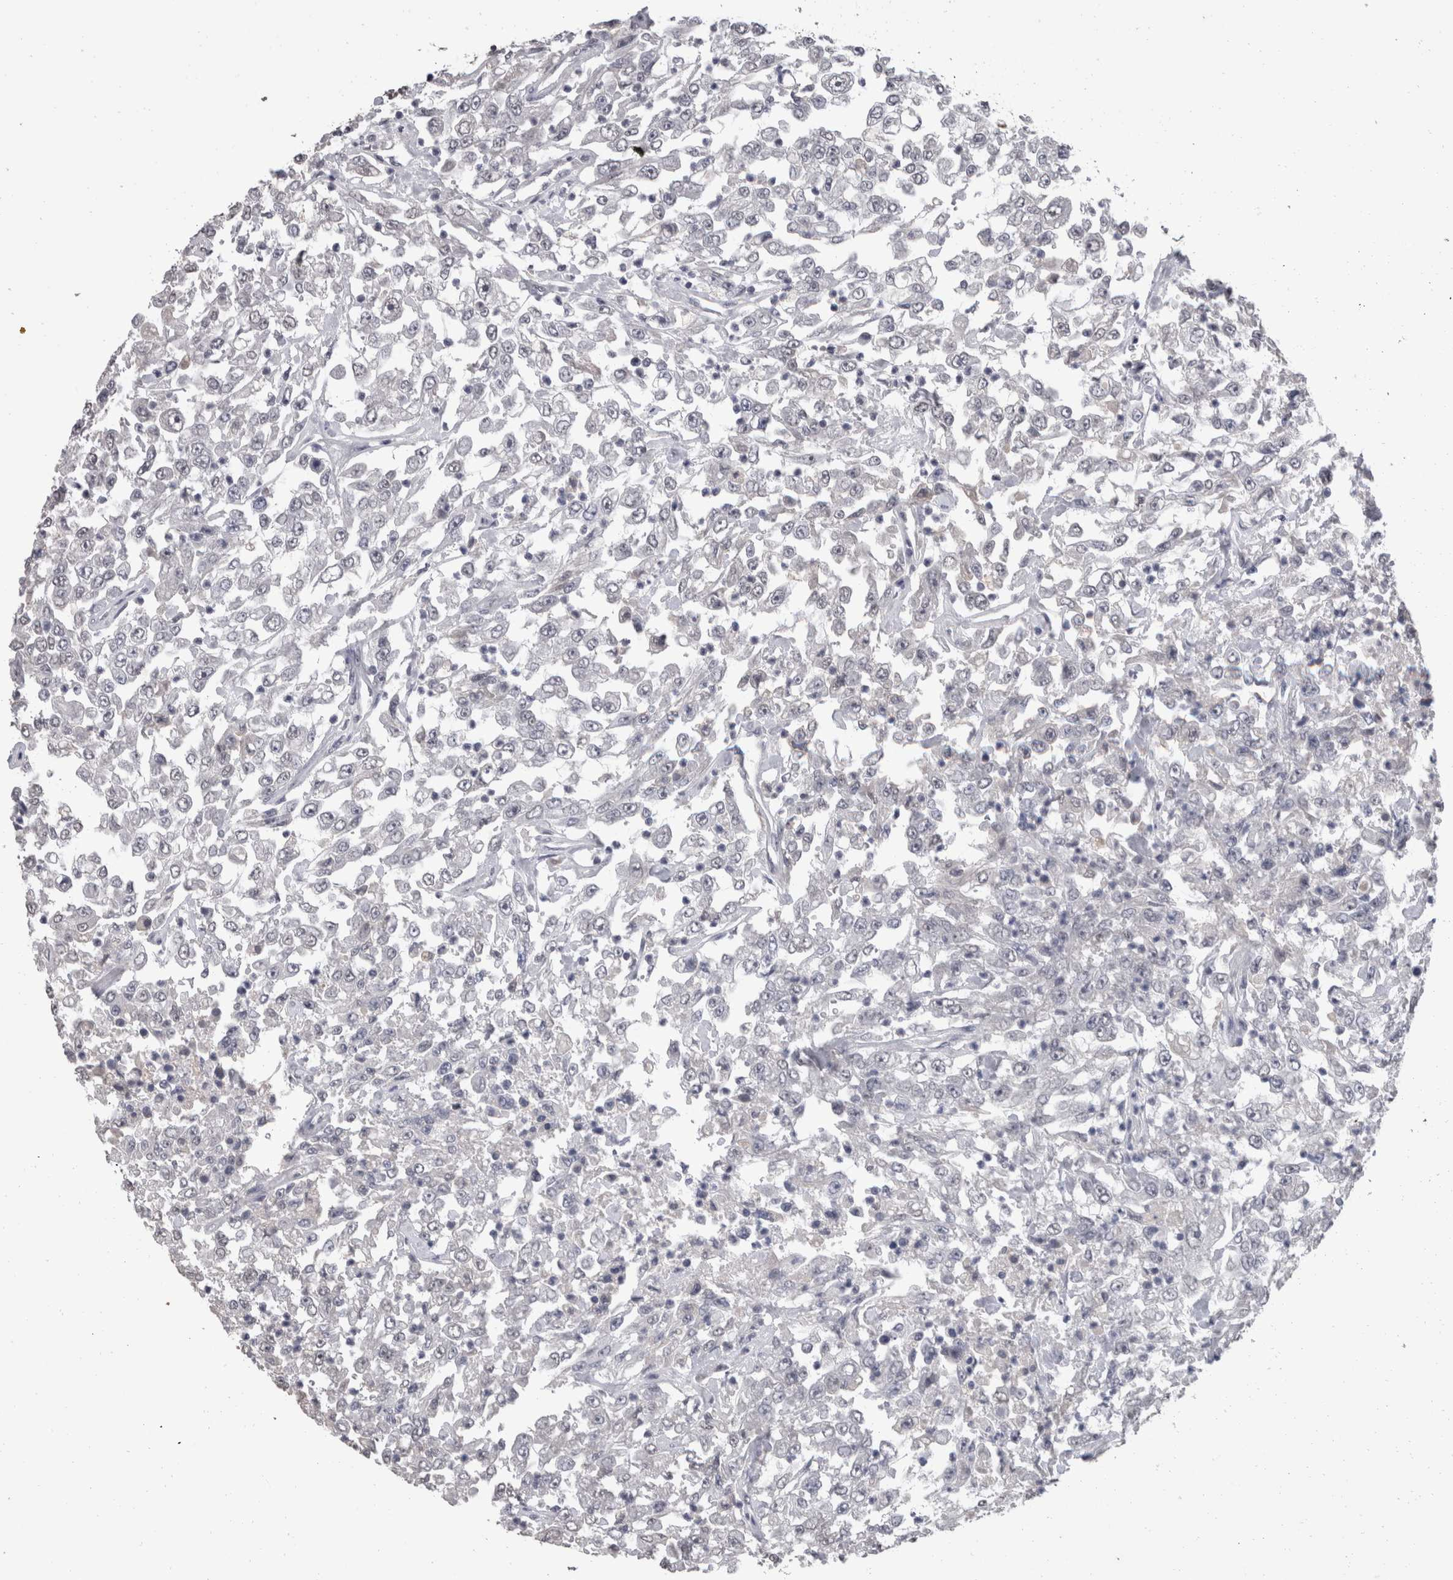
{"staining": {"intensity": "negative", "quantity": "none", "location": "none"}, "tissue": "urothelial cancer", "cell_type": "Tumor cells", "image_type": "cancer", "snomed": [{"axis": "morphology", "description": "Urothelial carcinoma, High grade"}, {"axis": "topography", "description": "Urinary bladder"}], "caption": "Immunohistochemistry (IHC) image of urothelial carcinoma (high-grade) stained for a protein (brown), which demonstrates no staining in tumor cells.", "gene": "DDX17", "patient": {"sex": "male", "age": 46}}